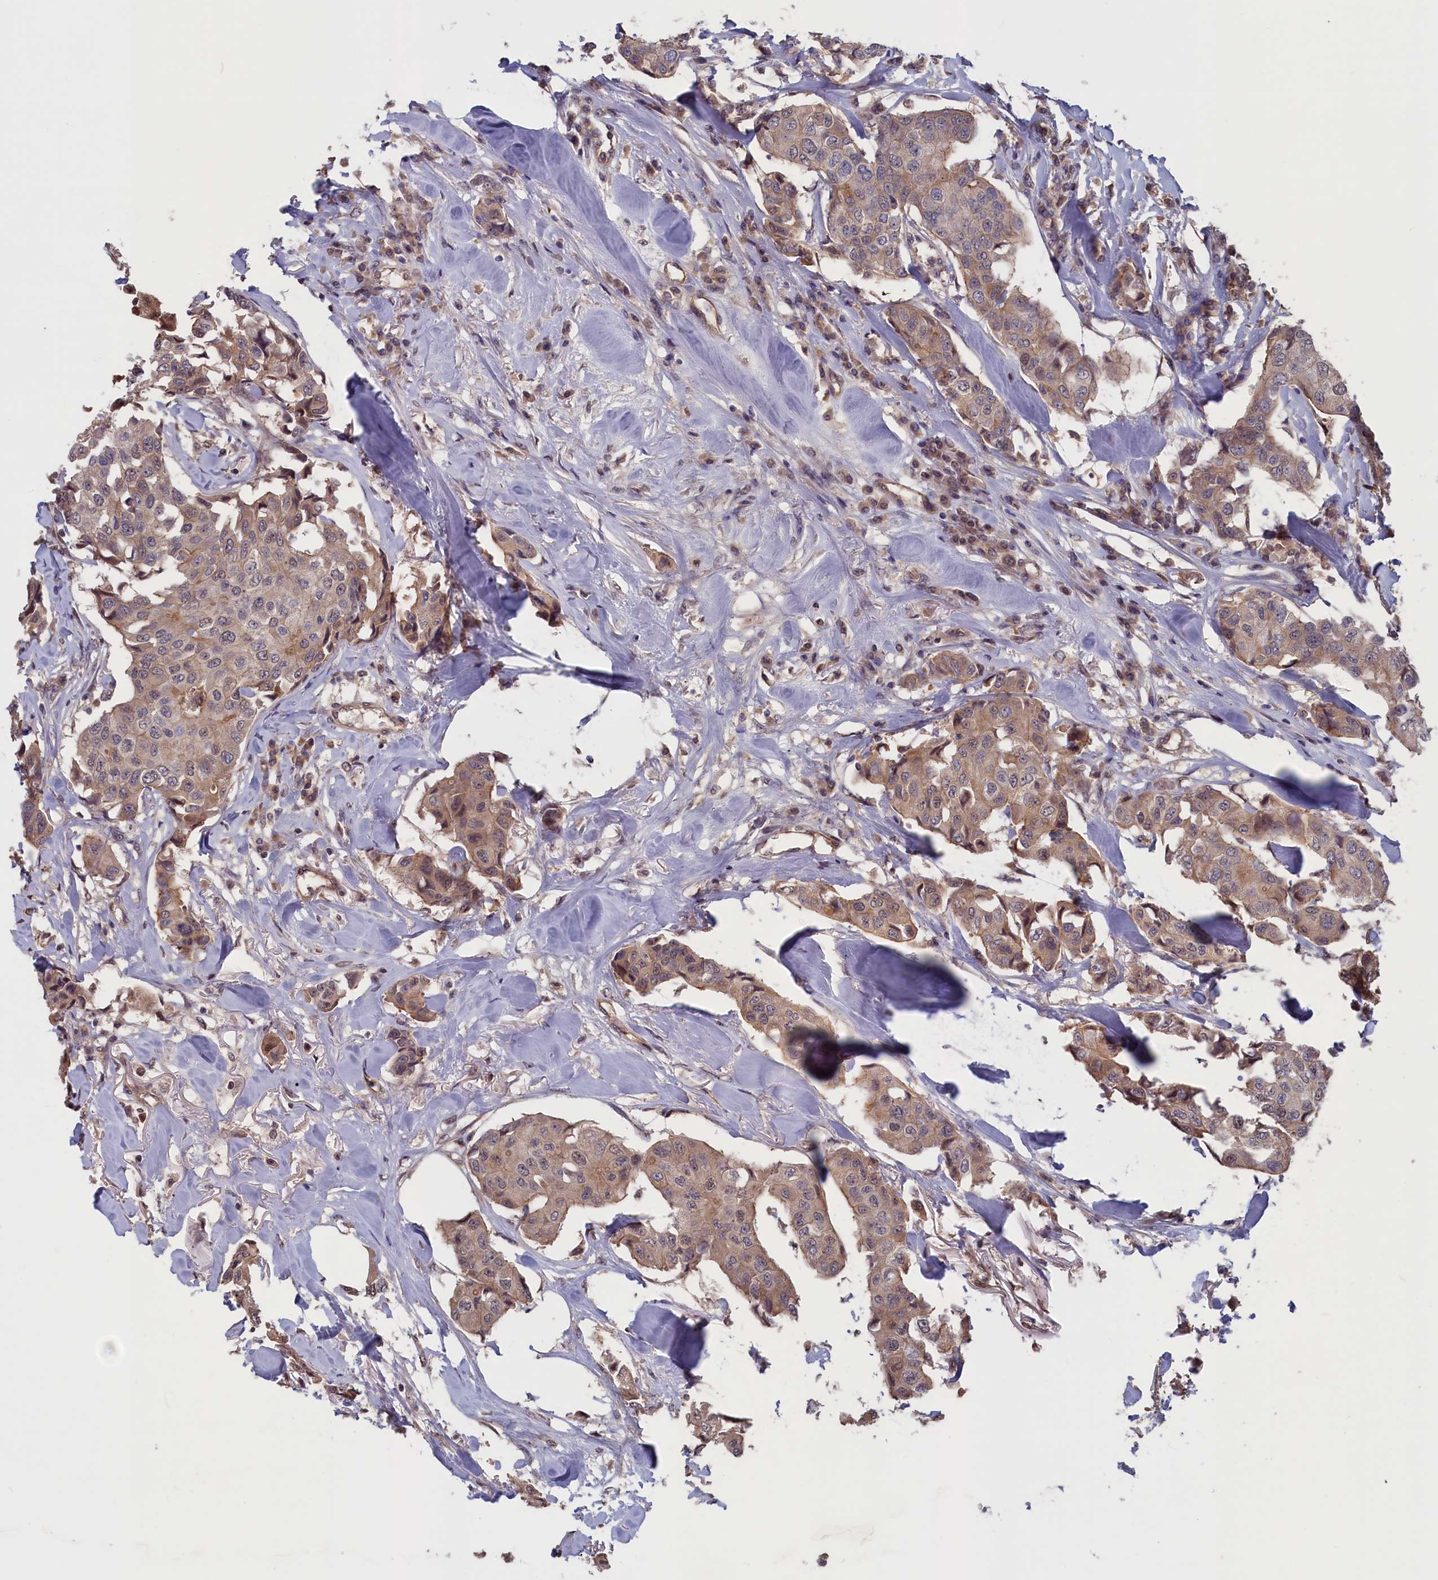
{"staining": {"intensity": "weak", "quantity": ">75%", "location": "cytoplasmic/membranous"}, "tissue": "breast cancer", "cell_type": "Tumor cells", "image_type": "cancer", "snomed": [{"axis": "morphology", "description": "Duct carcinoma"}, {"axis": "topography", "description": "Breast"}], "caption": "The micrograph displays immunohistochemical staining of invasive ductal carcinoma (breast). There is weak cytoplasmic/membranous positivity is present in approximately >75% of tumor cells. Nuclei are stained in blue.", "gene": "PLP2", "patient": {"sex": "female", "age": 80}}